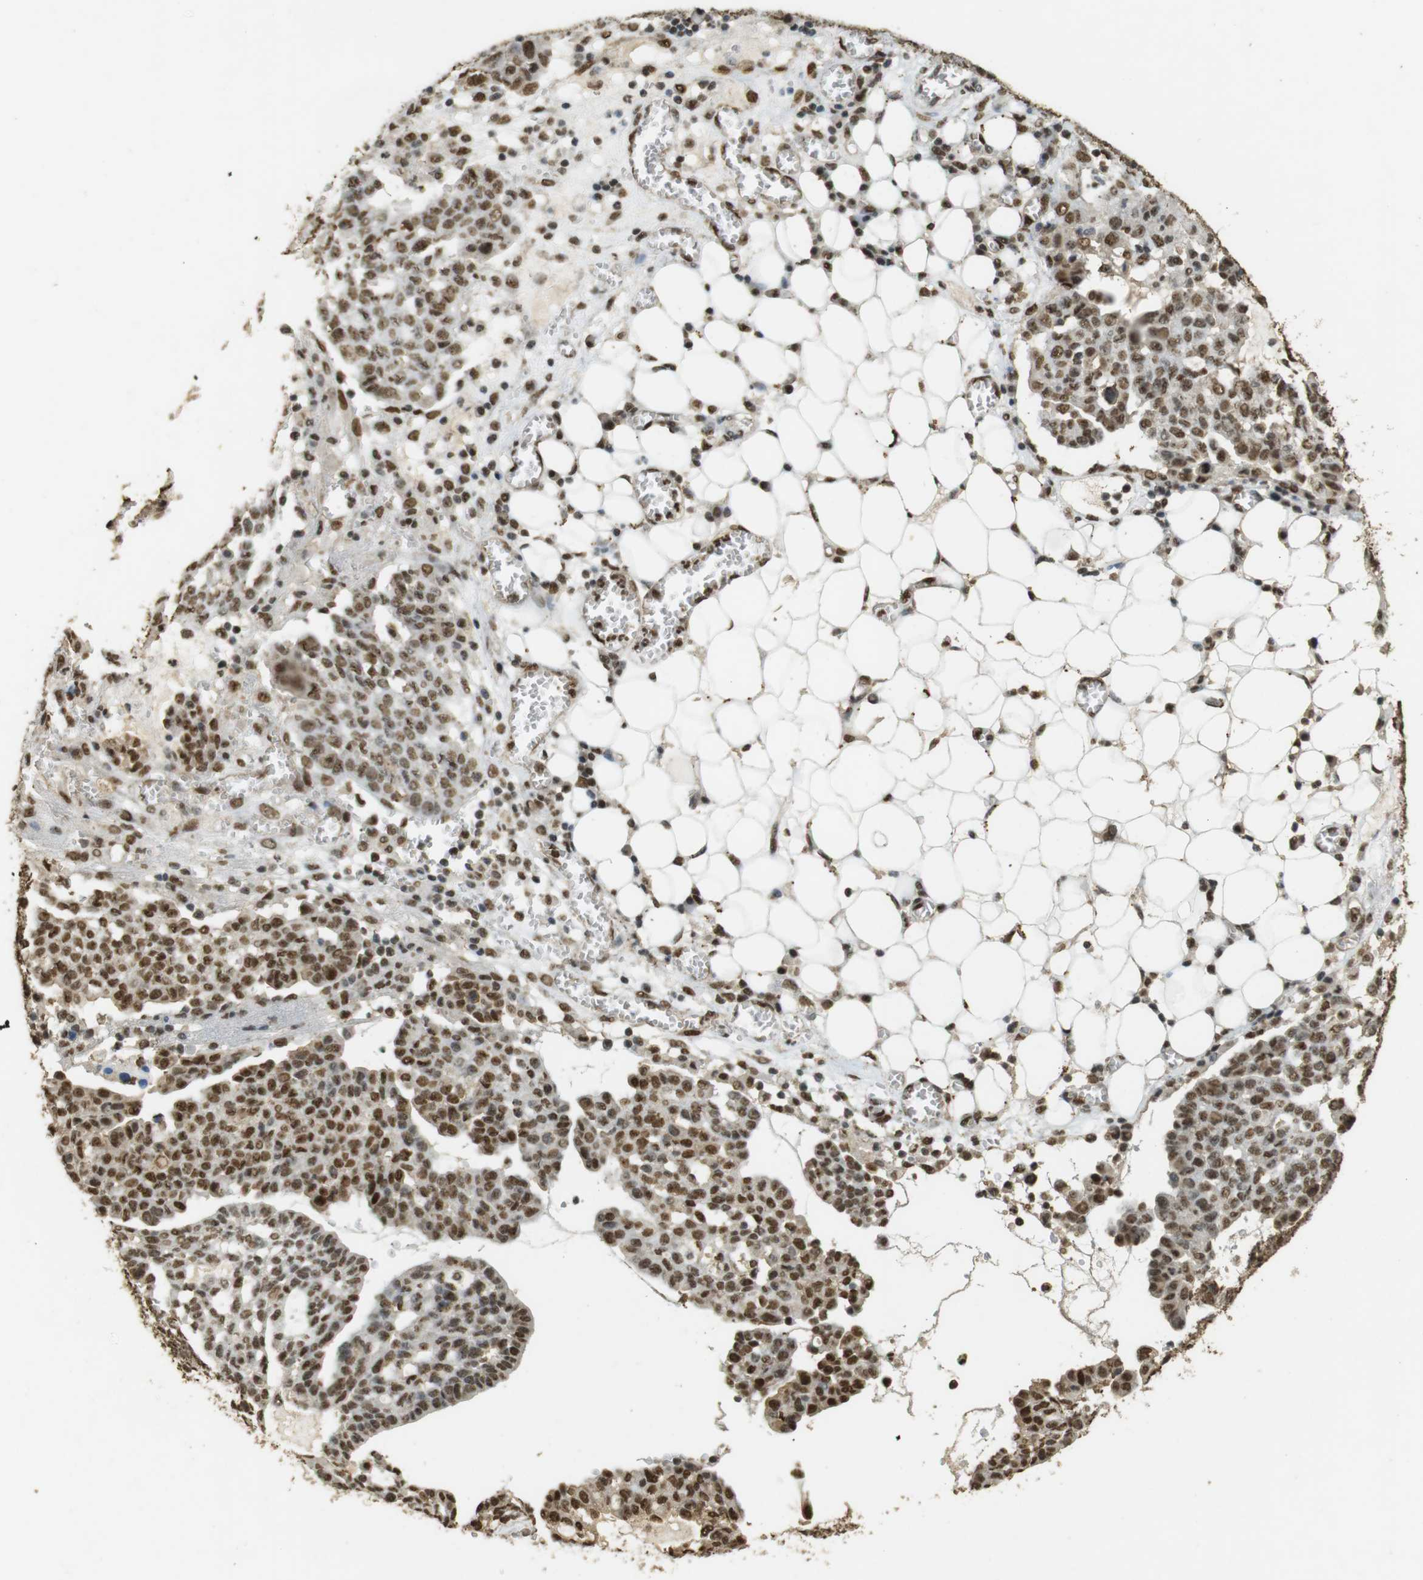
{"staining": {"intensity": "strong", "quantity": ">75%", "location": "cytoplasmic/membranous,nuclear"}, "tissue": "ovarian cancer", "cell_type": "Tumor cells", "image_type": "cancer", "snomed": [{"axis": "morphology", "description": "Cystadenocarcinoma, serous, NOS"}, {"axis": "topography", "description": "Soft tissue"}, {"axis": "topography", "description": "Ovary"}], "caption": "High-magnification brightfield microscopy of ovarian cancer stained with DAB (brown) and counterstained with hematoxylin (blue). tumor cells exhibit strong cytoplasmic/membranous and nuclear positivity is present in approximately>75% of cells.", "gene": "GATA4", "patient": {"sex": "female", "age": 57}}